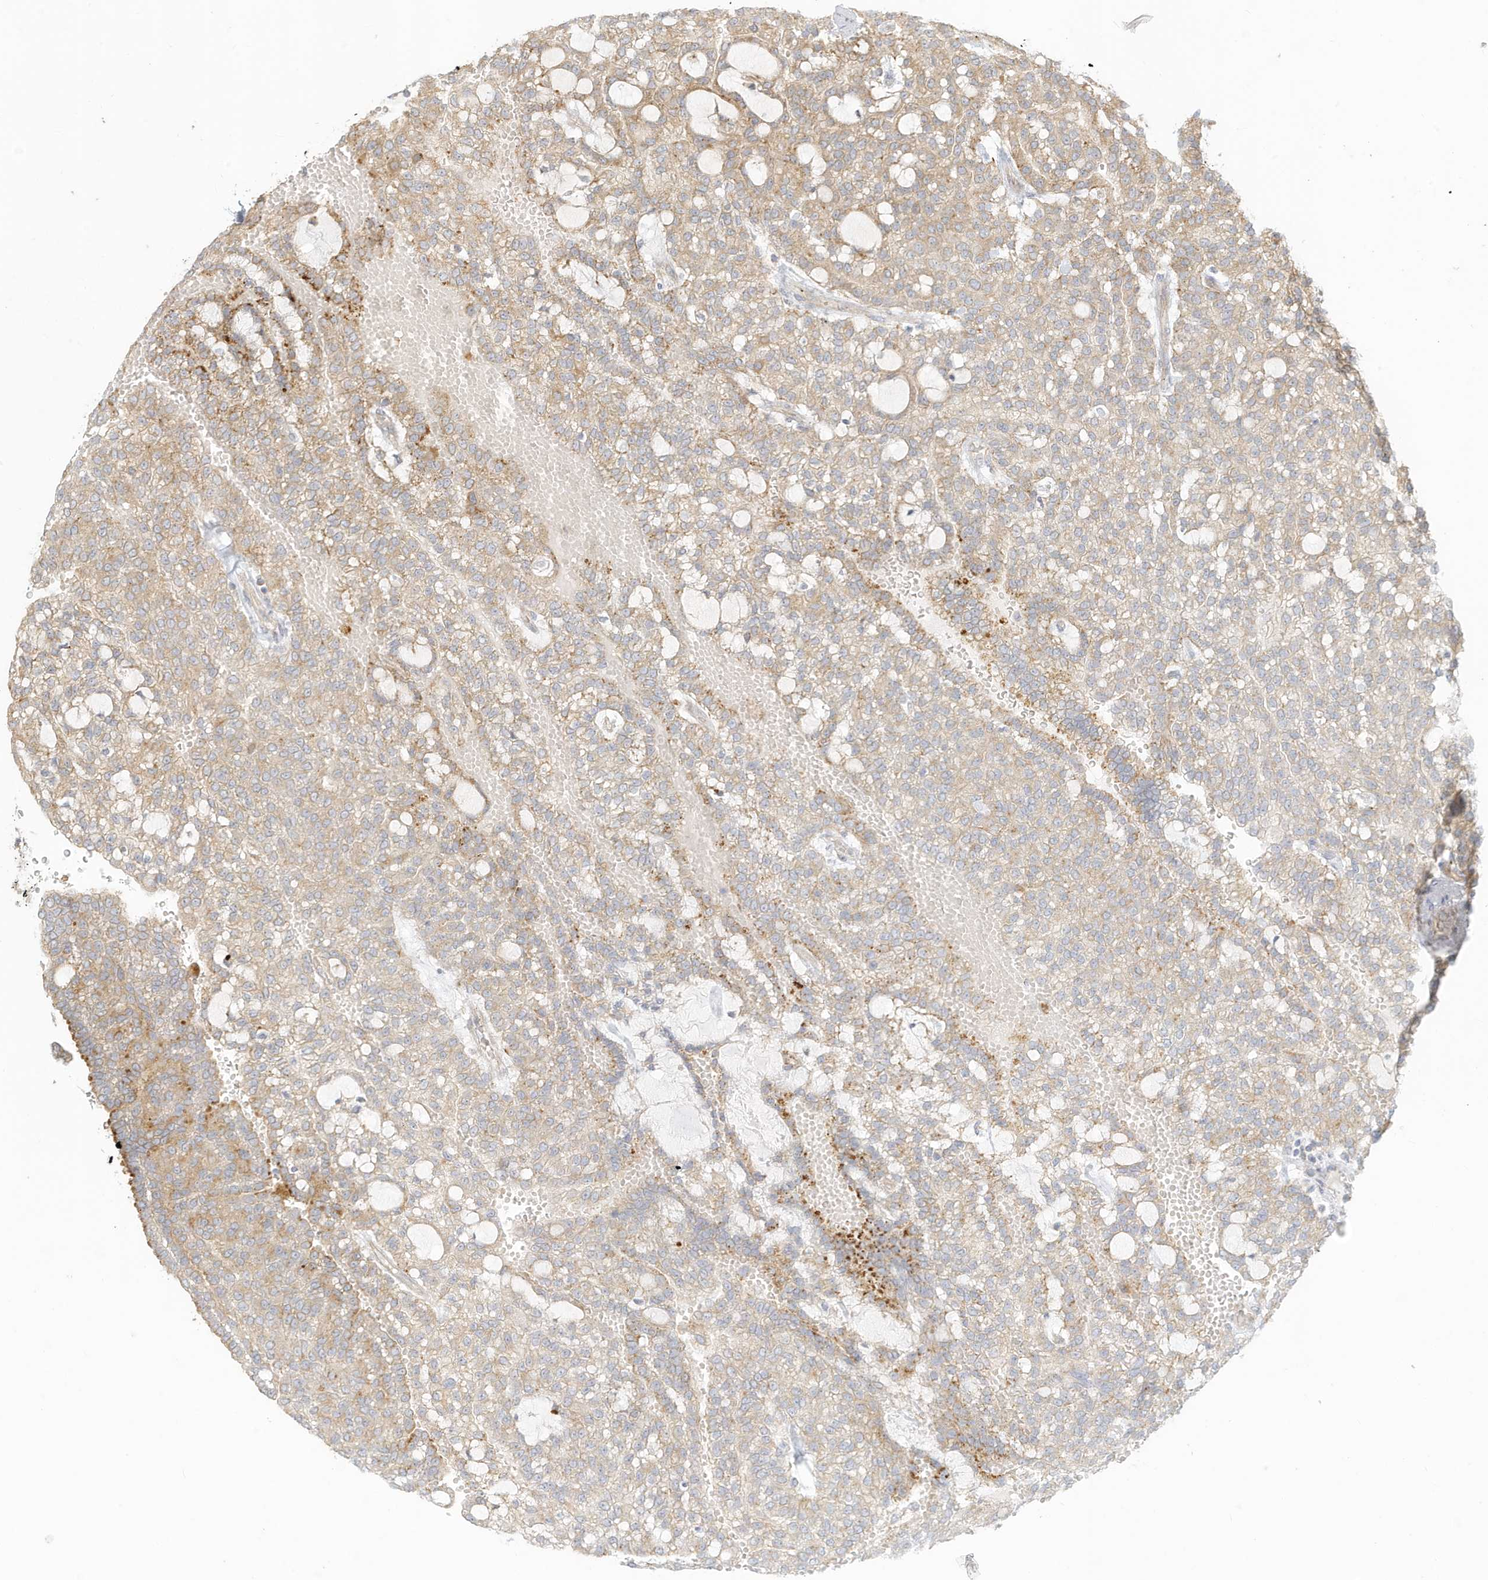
{"staining": {"intensity": "weak", "quantity": "25%-75%", "location": "cytoplasmic/membranous"}, "tissue": "renal cancer", "cell_type": "Tumor cells", "image_type": "cancer", "snomed": [{"axis": "morphology", "description": "Adenocarcinoma, NOS"}, {"axis": "topography", "description": "Kidney"}], "caption": "Weak cytoplasmic/membranous expression is seen in about 25%-75% of tumor cells in renal adenocarcinoma.", "gene": "MCOLN1", "patient": {"sex": "male", "age": 63}}